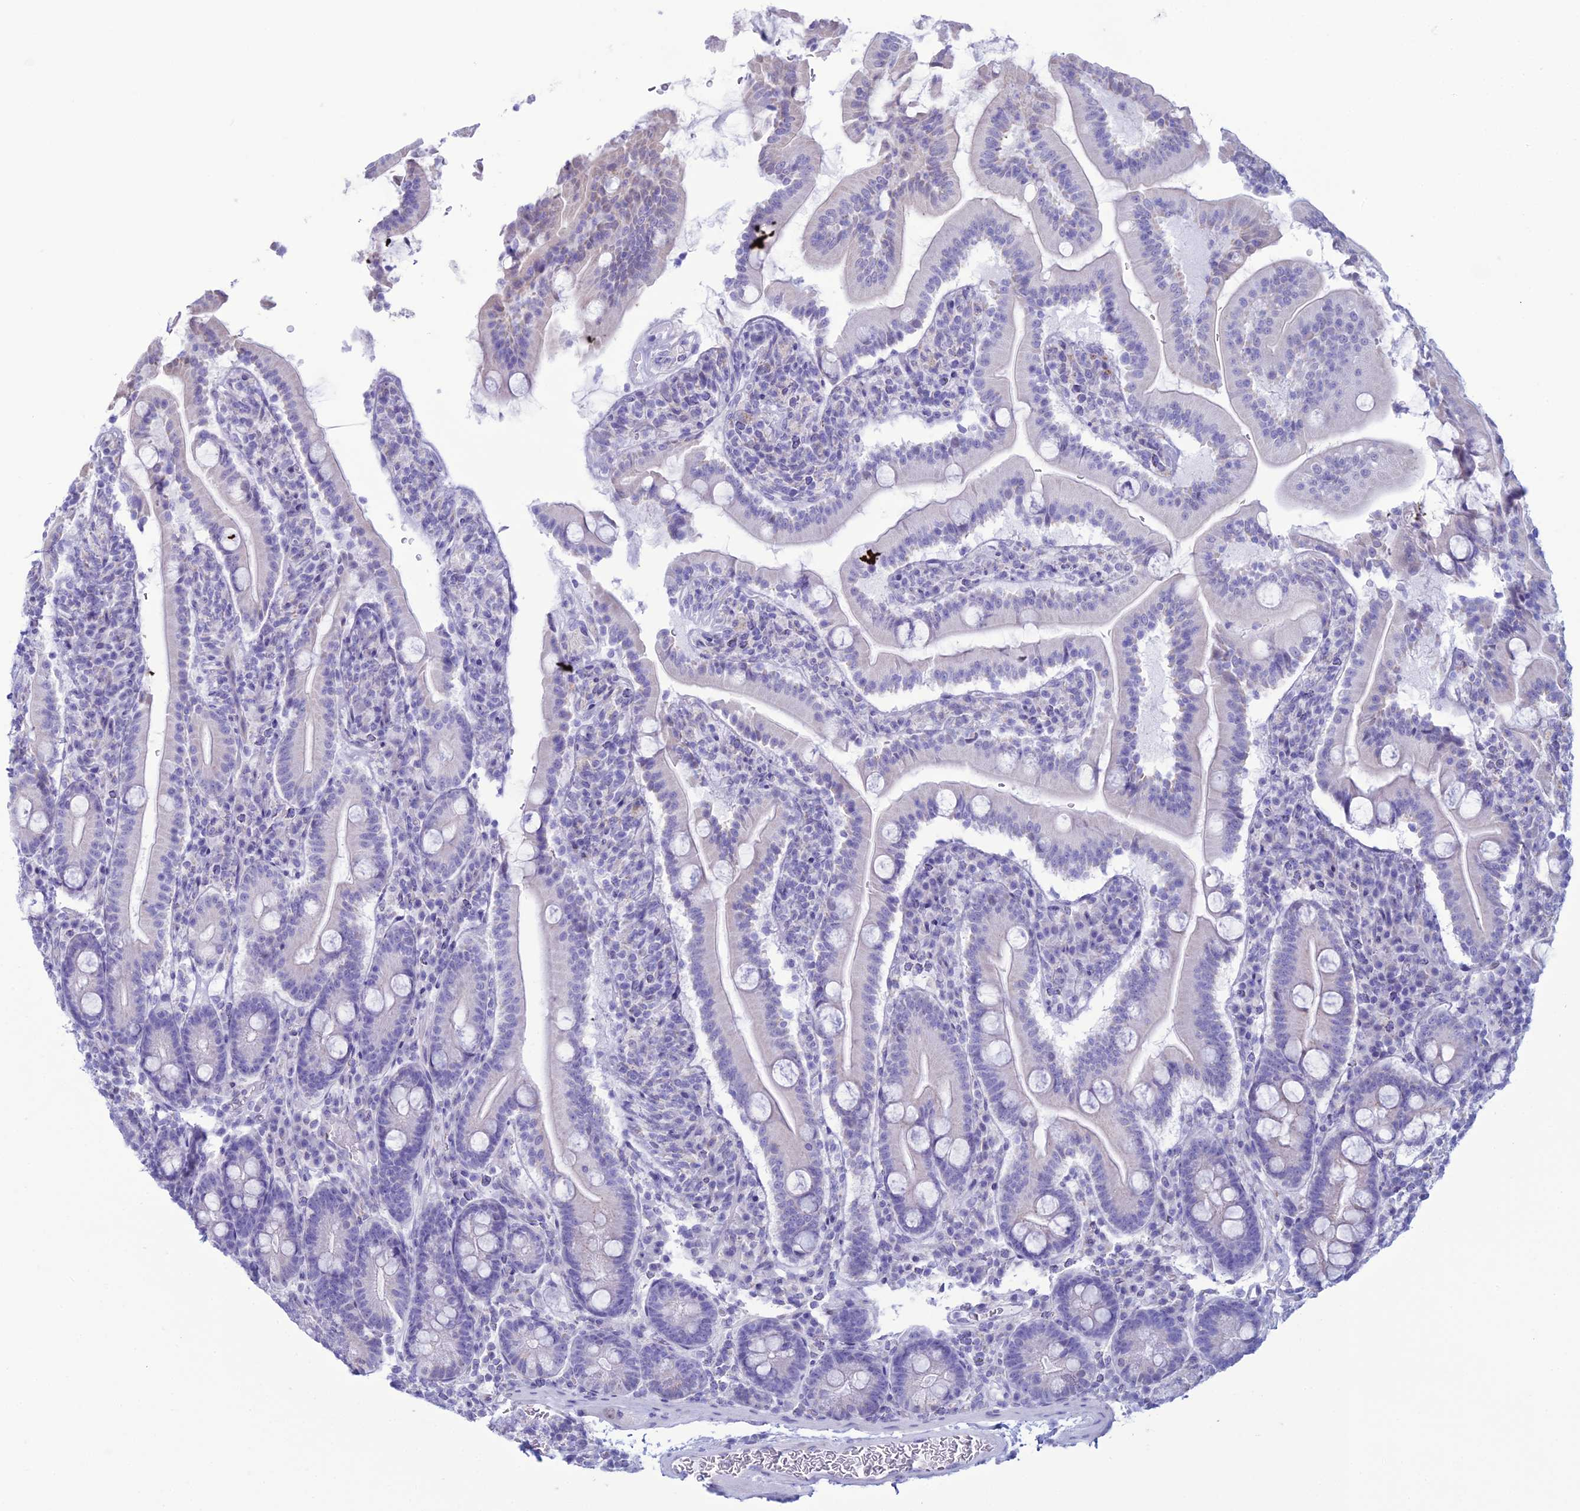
{"staining": {"intensity": "negative", "quantity": "none", "location": "none"}, "tissue": "duodenum", "cell_type": "Glandular cells", "image_type": "normal", "snomed": [{"axis": "morphology", "description": "Normal tissue, NOS"}, {"axis": "topography", "description": "Duodenum"}], "caption": "There is no significant expression in glandular cells of duodenum. The staining was performed using DAB to visualize the protein expression in brown, while the nuclei were stained in blue with hematoxylin (Magnification: 20x).", "gene": "CFAP210", "patient": {"sex": "male", "age": 35}}